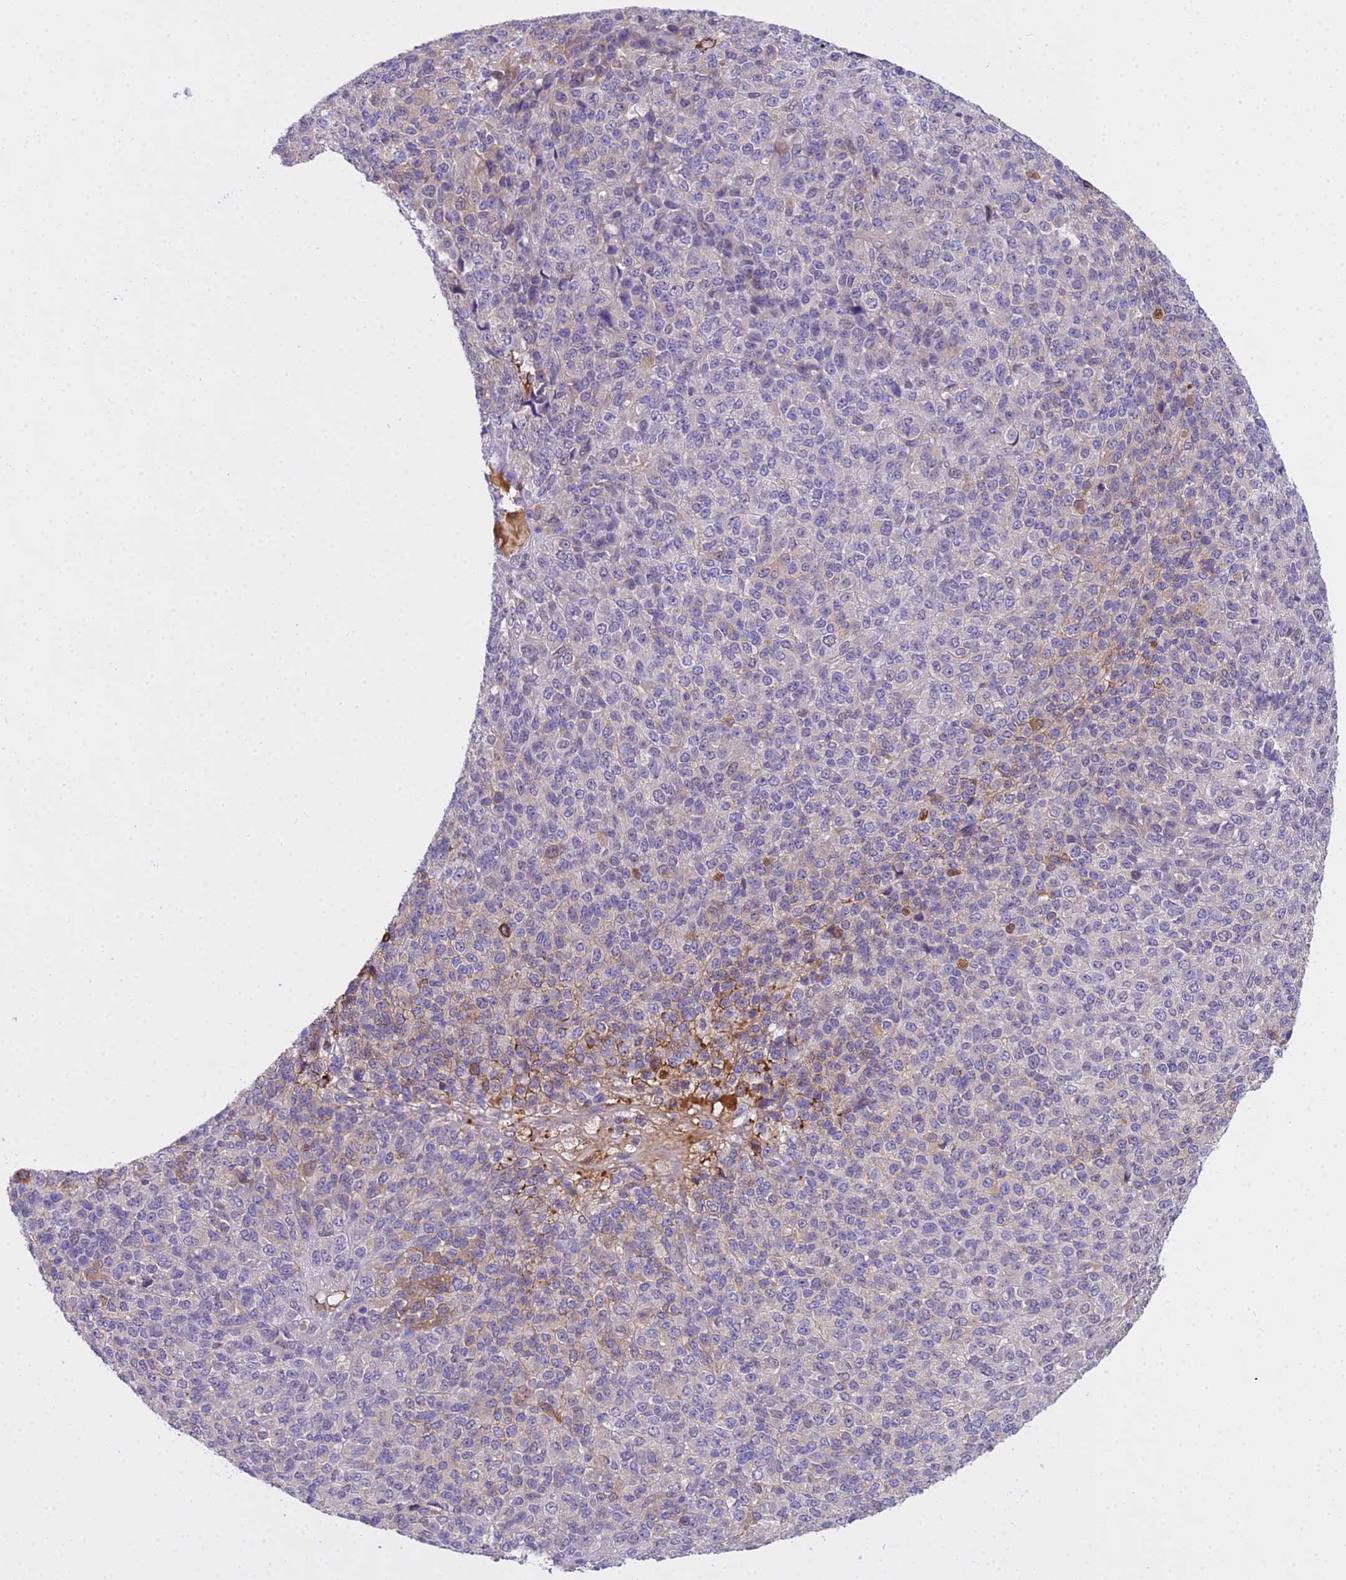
{"staining": {"intensity": "weak", "quantity": "<25%", "location": "cytoplasmic/membranous"}, "tissue": "melanoma", "cell_type": "Tumor cells", "image_type": "cancer", "snomed": [{"axis": "morphology", "description": "Malignant melanoma, Metastatic site"}, {"axis": "topography", "description": "Brain"}], "caption": "IHC image of human malignant melanoma (metastatic site) stained for a protein (brown), which demonstrates no expression in tumor cells.", "gene": "MAT2A", "patient": {"sex": "female", "age": 56}}